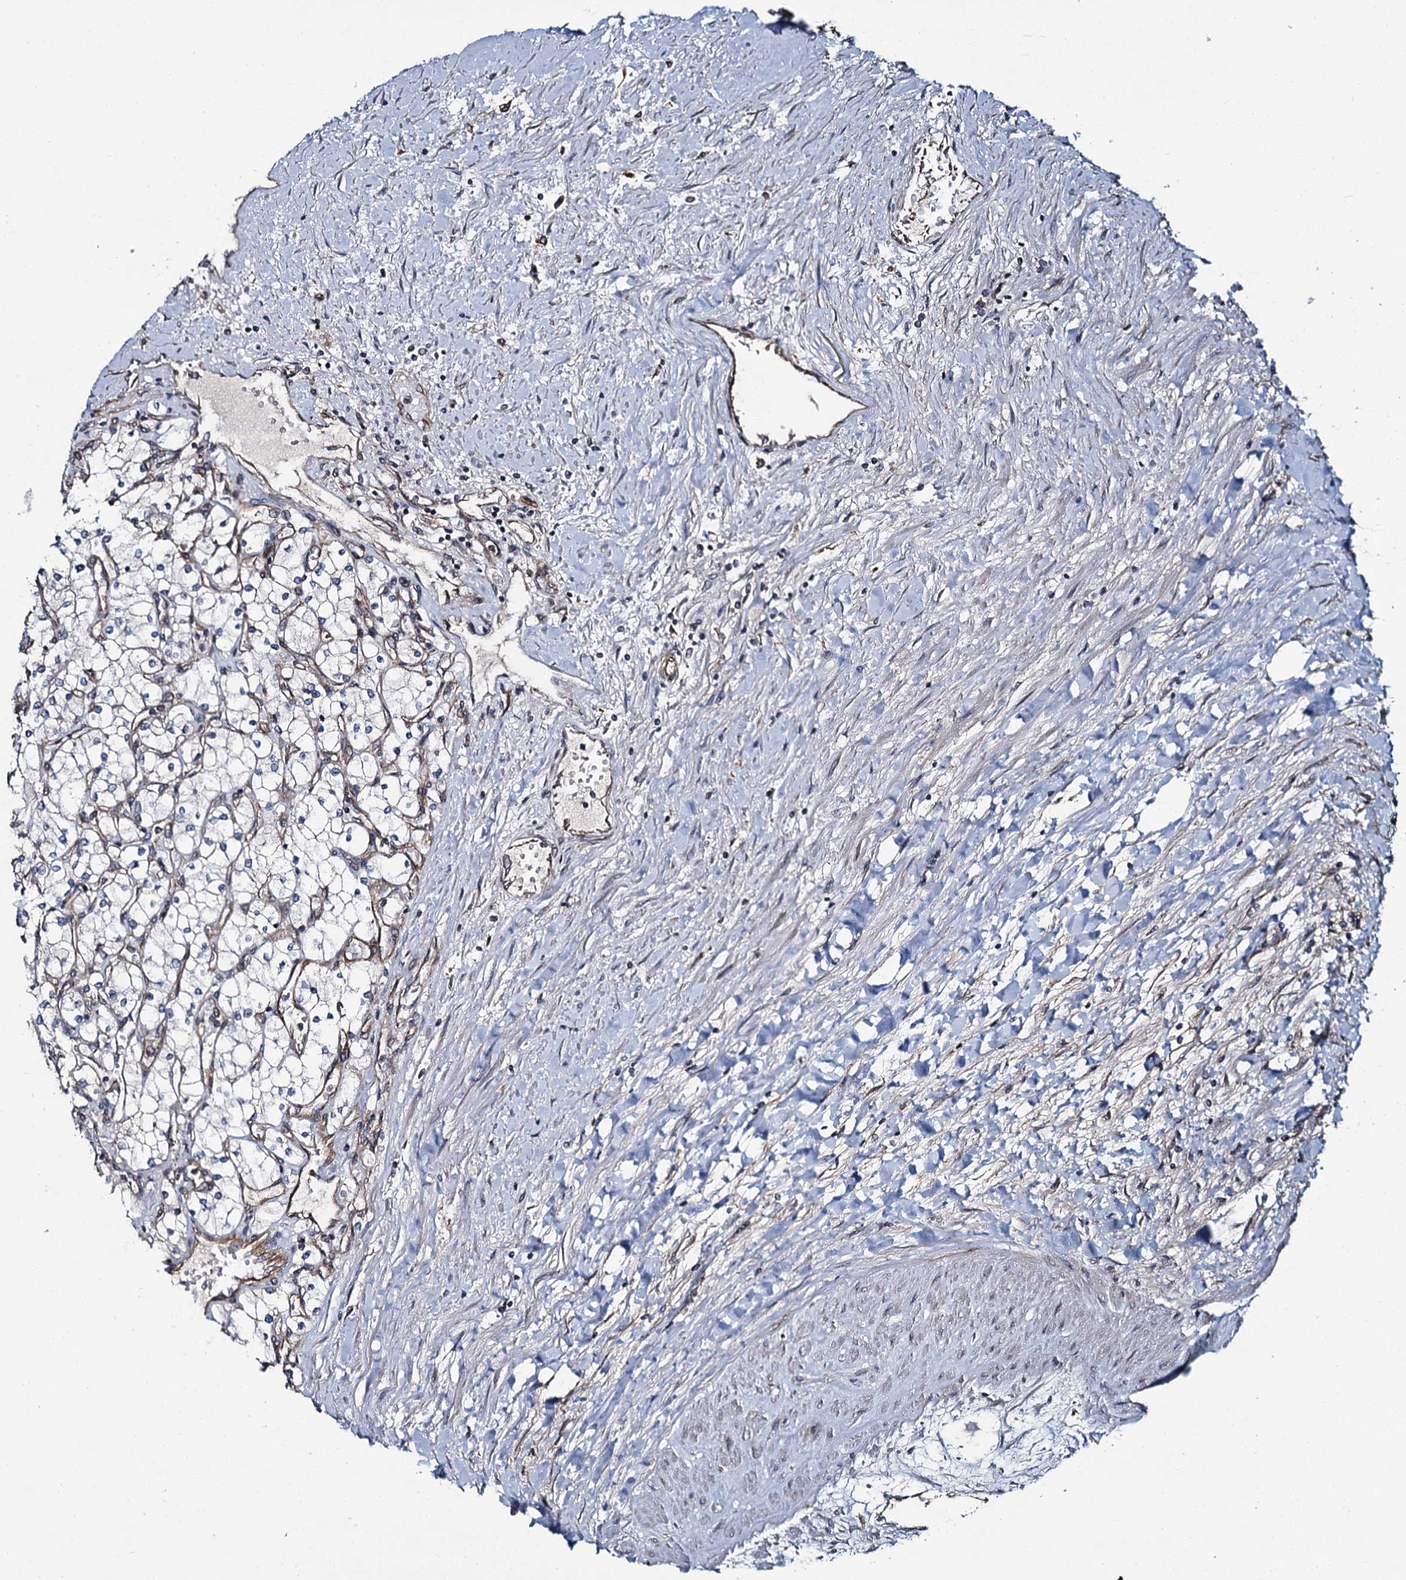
{"staining": {"intensity": "negative", "quantity": "none", "location": "none"}, "tissue": "renal cancer", "cell_type": "Tumor cells", "image_type": "cancer", "snomed": [{"axis": "morphology", "description": "Adenocarcinoma, NOS"}, {"axis": "topography", "description": "Kidney"}], "caption": "Immunohistochemistry image of renal adenocarcinoma stained for a protein (brown), which shows no positivity in tumor cells.", "gene": "ZFYVE19", "patient": {"sex": "male", "age": 80}}